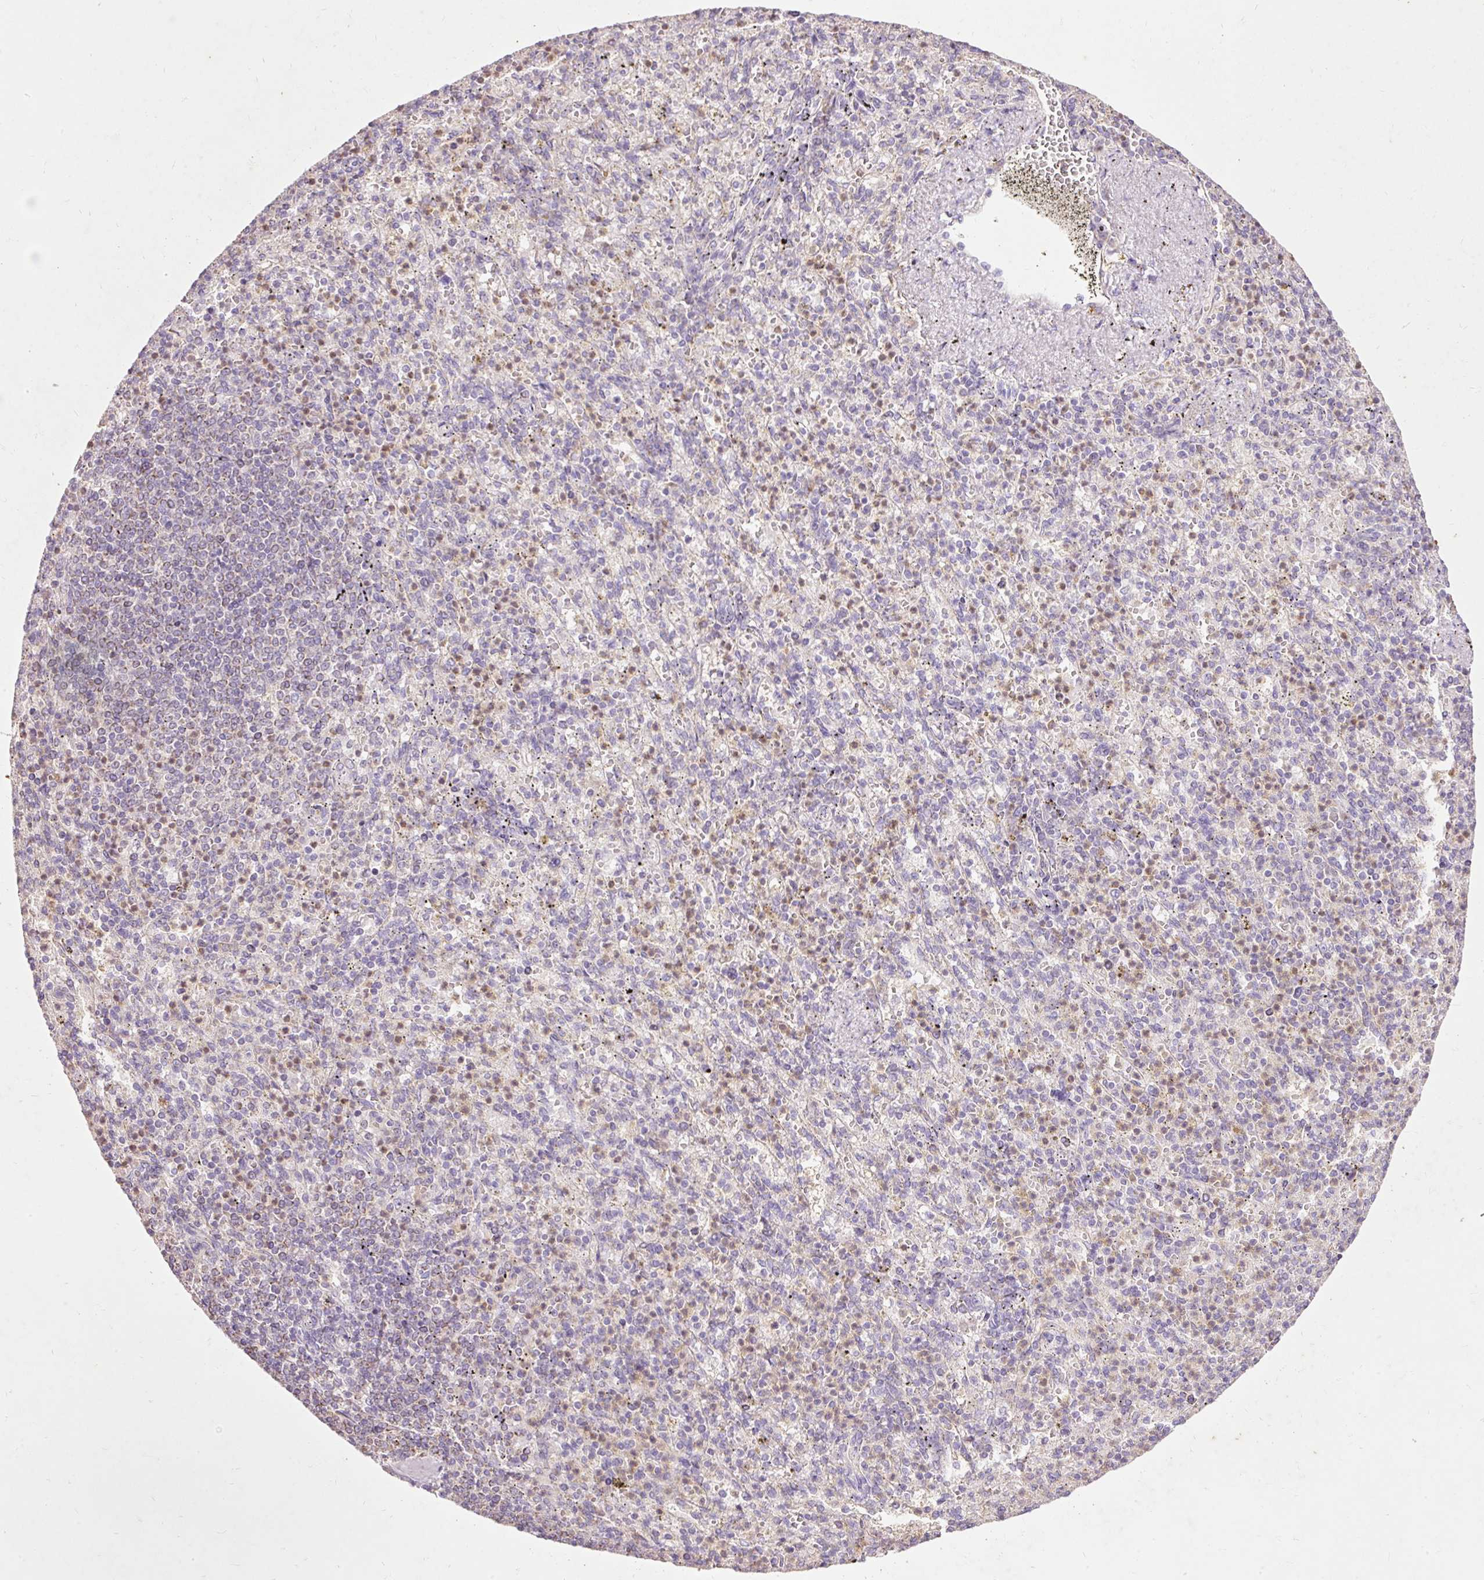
{"staining": {"intensity": "negative", "quantity": "none", "location": "none"}, "tissue": "spleen", "cell_type": "Cells in red pulp", "image_type": "normal", "snomed": [{"axis": "morphology", "description": "Normal tissue, NOS"}, {"axis": "topography", "description": "Spleen"}], "caption": "Cells in red pulp are negative for protein expression in benign human spleen. (DAB (3,3'-diaminobenzidine) IHC, high magnification).", "gene": "PRDX5", "patient": {"sex": "female", "age": 74}}